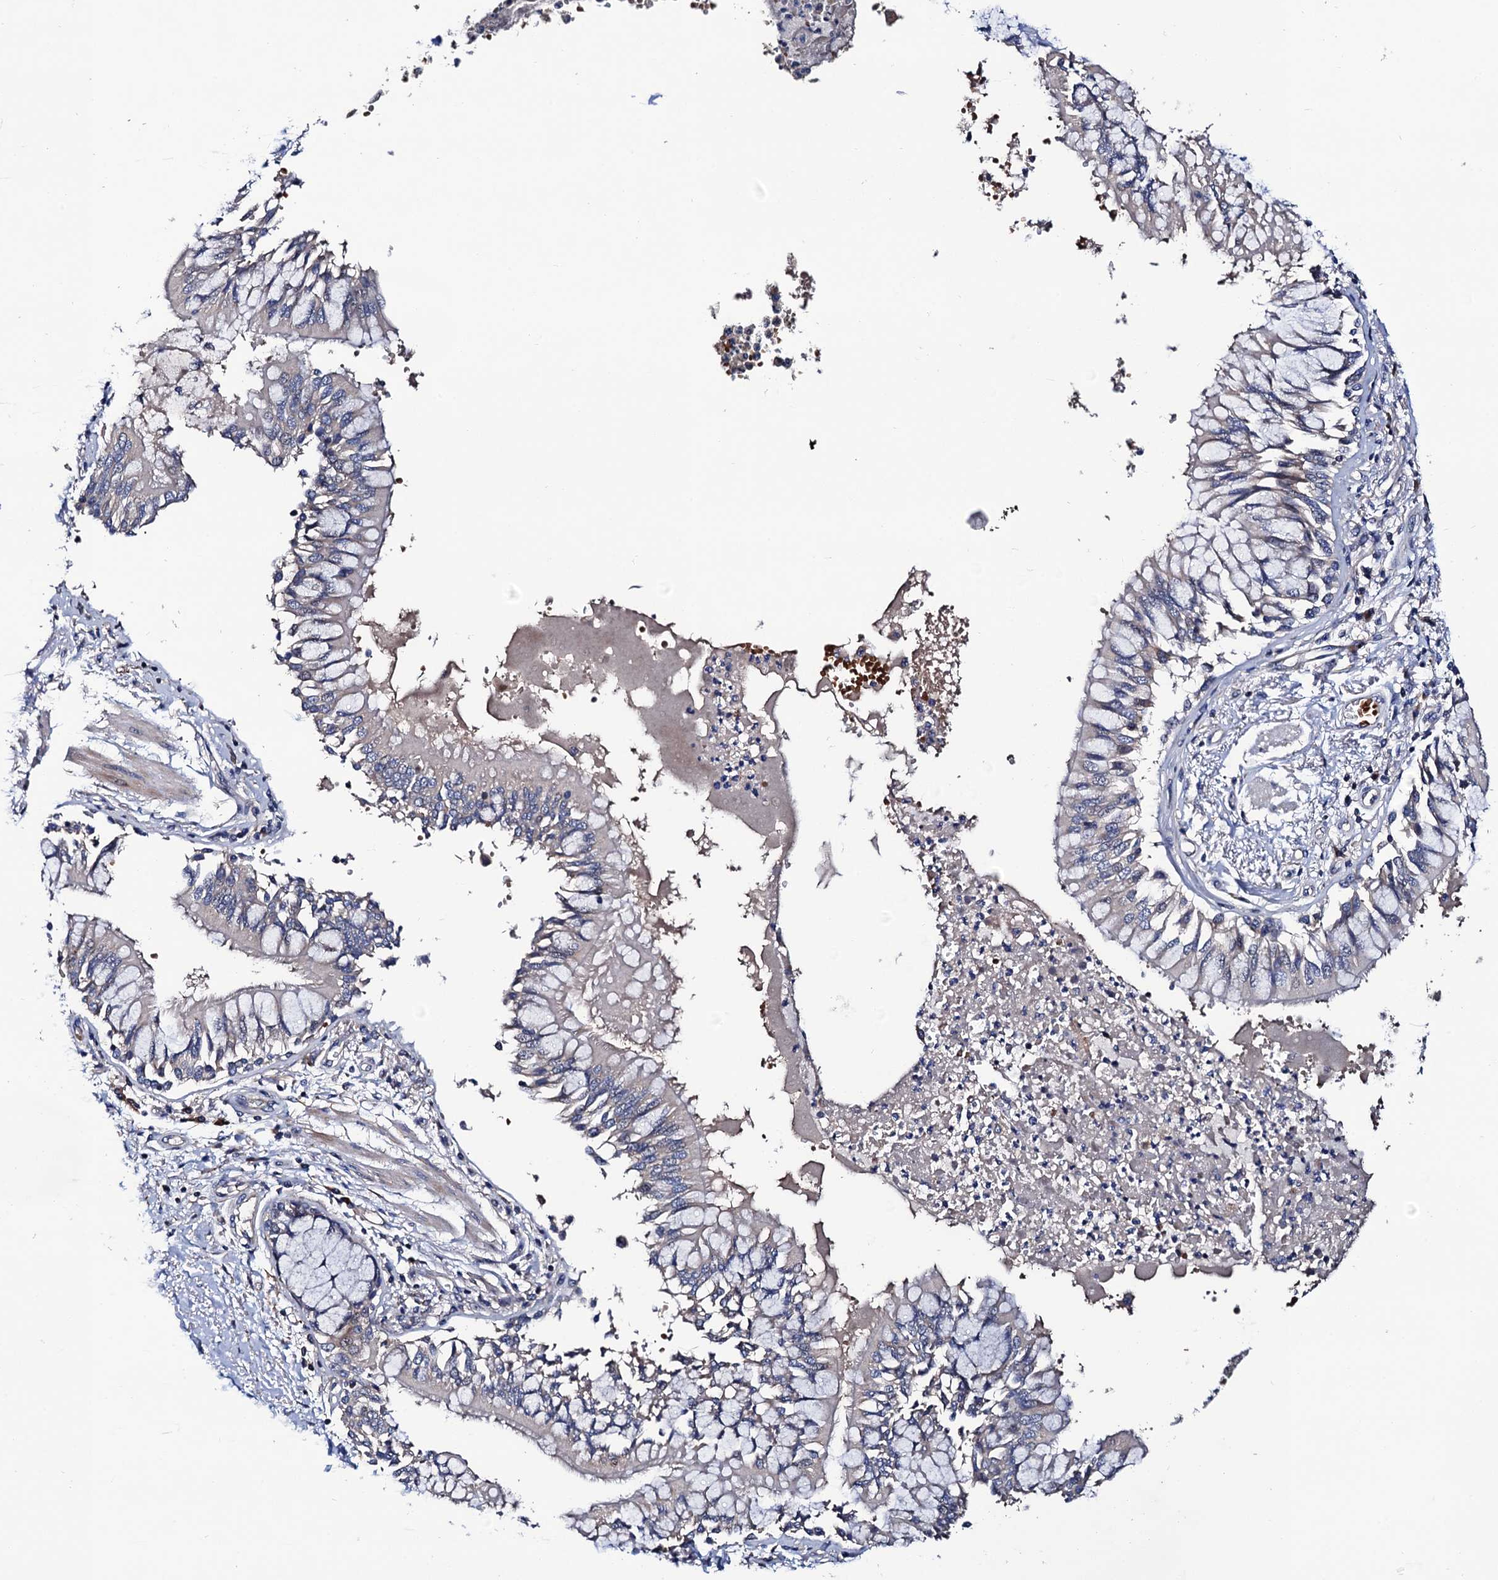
{"staining": {"intensity": "moderate", "quantity": "25%-75%", "location": "cytoplasmic/membranous"}, "tissue": "bronchus", "cell_type": "Respiratory epithelial cells", "image_type": "normal", "snomed": [{"axis": "morphology", "description": "Normal tissue, NOS"}, {"axis": "topography", "description": "Cartilage tissue"}, {"axis": "topography", "description": "Bronchus"}, {"axis": "topography", "description": "Lung"}], "caption": "Respiratory epithelial cells demonstrate medium levels of moderate cytoplasmic/membranous positivity in about 25%-75% of cells in unremarkable human bronchus.", "gene": "TRMT112", "patient": {"sex": "female", "age": 49}}